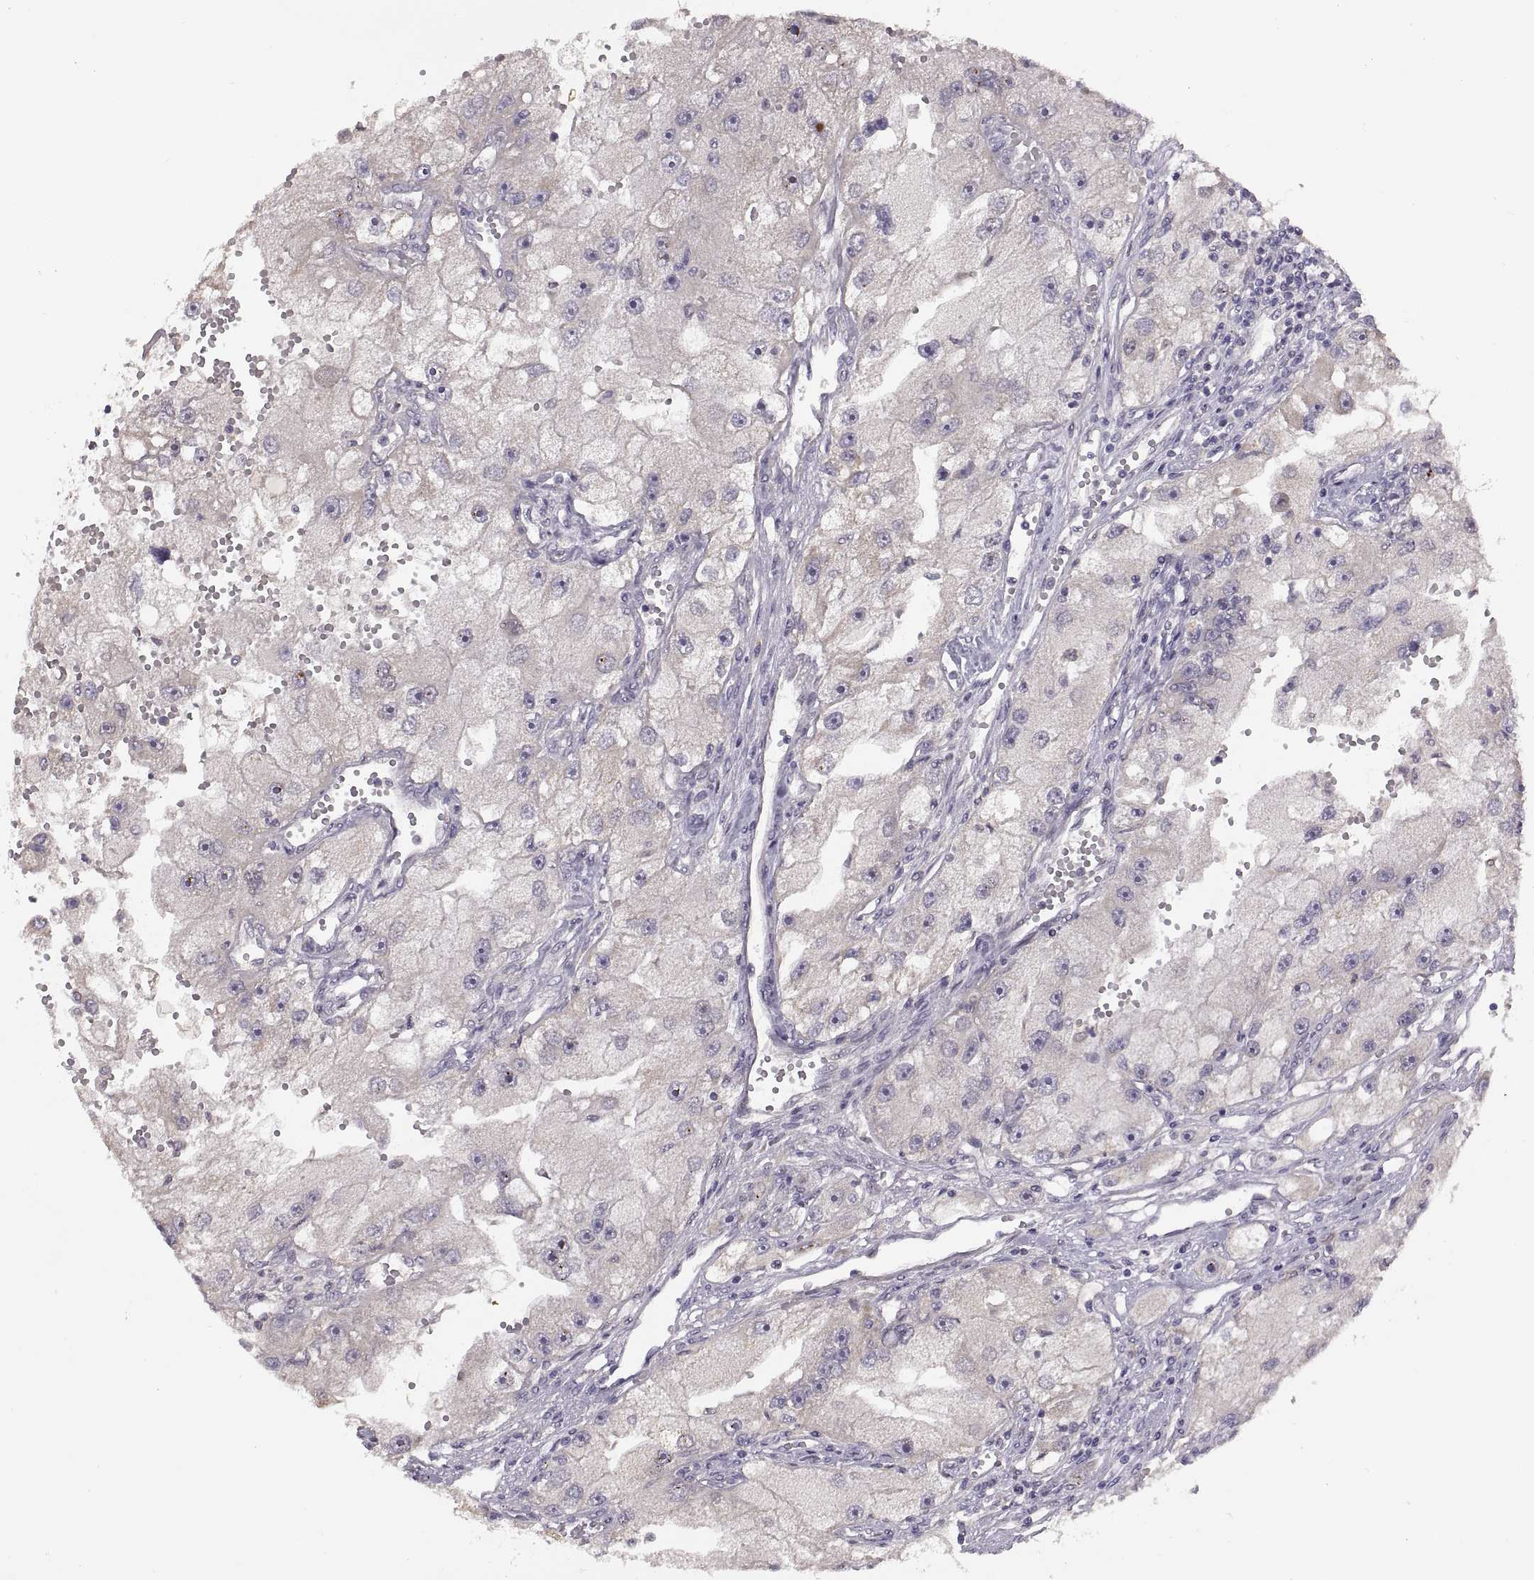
{"staining": {"intensity": "negative", "quantity": "none", "location": "none"}, "tissue": "renal cancer", "cell_type": "Tumor cells", "image_type": "cancer", "snomed": [{"axis": "morphology", "description": "Adenocarcinoma, NOS"}, {"axis": "topography", "description": "Kidney"}], "caption": "High magnification brightfield microscopy of renal cancer stained with DAB (brown) and counterstained with hematoxylin (blue): tumor cells show no significant expression.", "gene": "ACSBG2", "patient": {"sex": "male", "age": 63}}